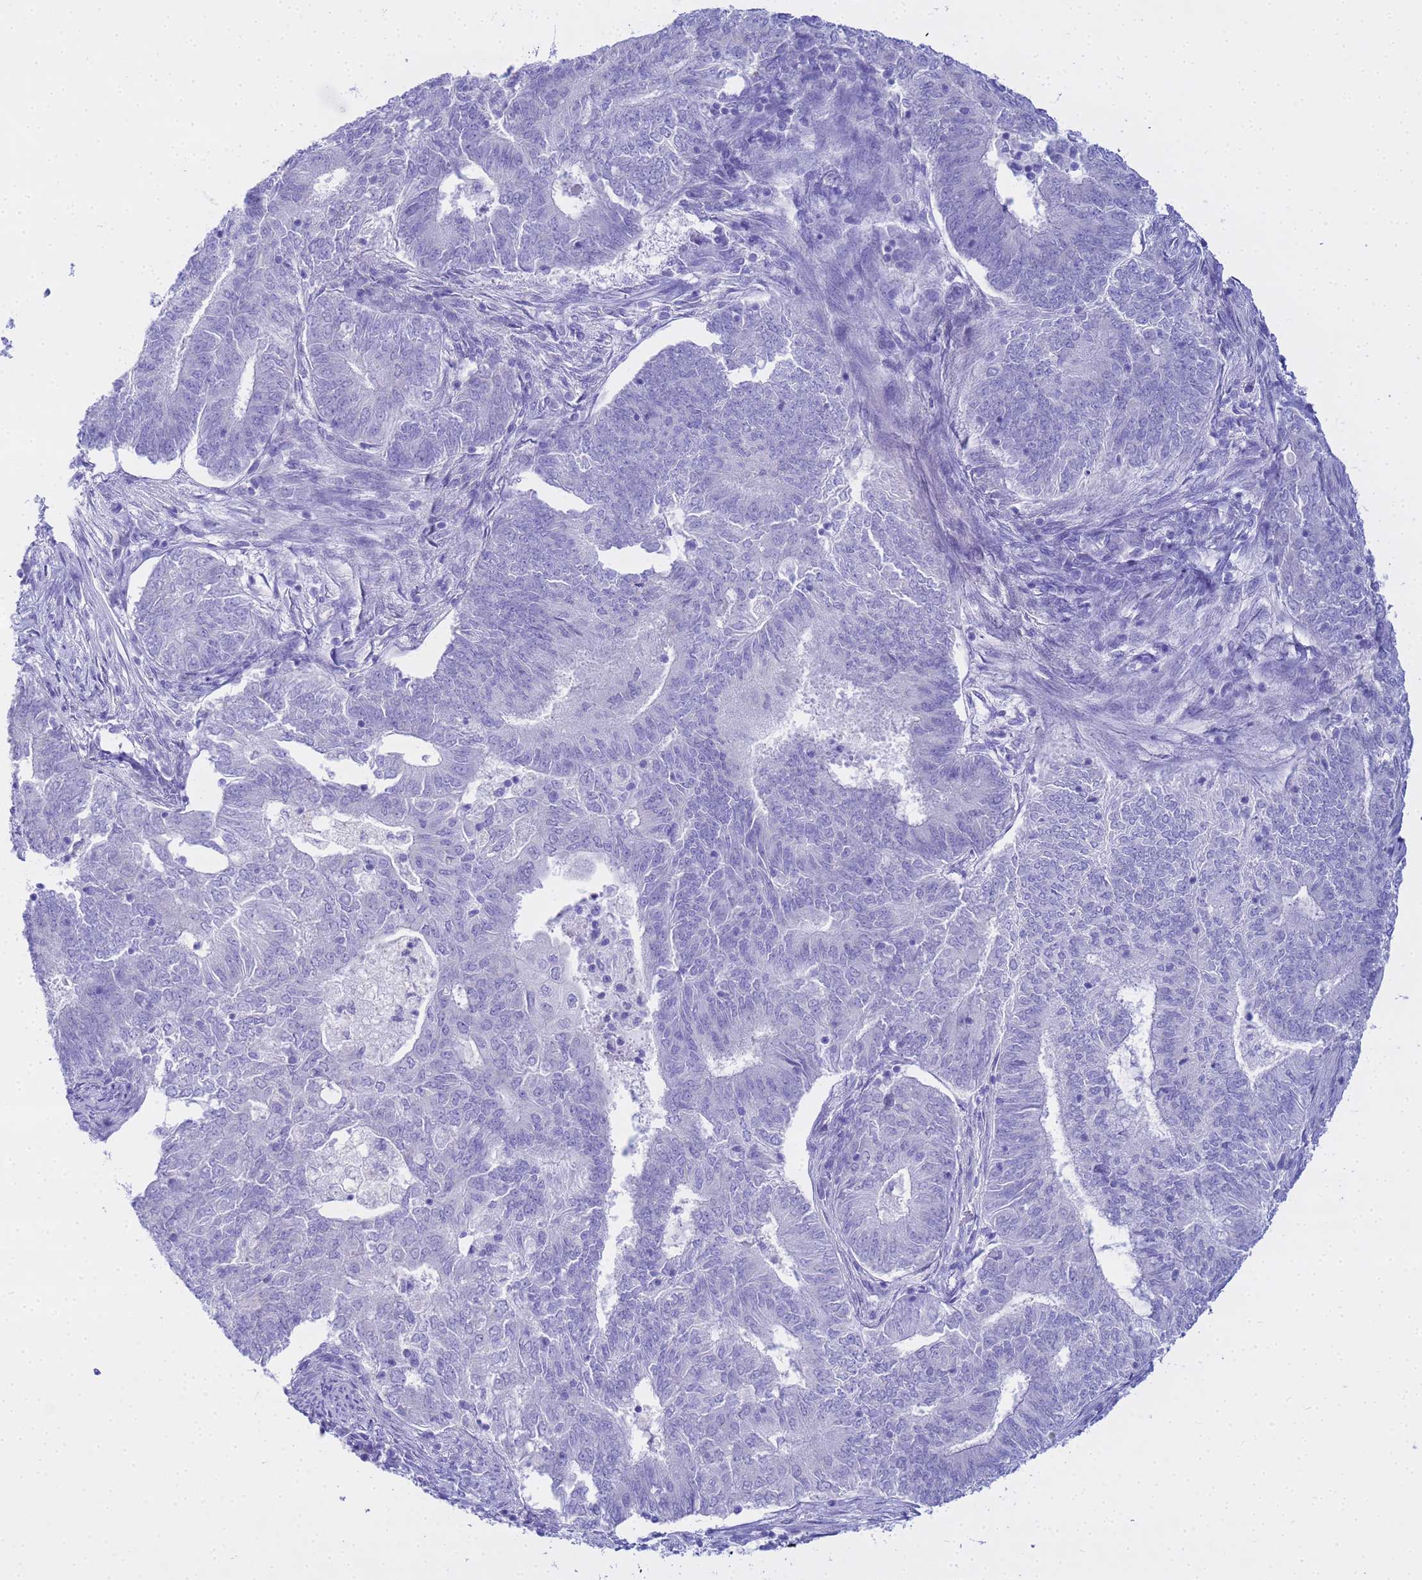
{"staining": {"intensity": "negative", "quantity": "none", "location": "none"}, "tissue": "endometrial cancer", "cell_type": "Tumor cells", "image_type": "cancer", "snomed": [{"axis": "morphology", "description": "Adenocarcinoma, NOS"}, {"axis": "topography", "description": "Endometrium"}], "caption": "Endometrial cancer was stained to show a protein in brown. There is no significant staining in tumor cells. (Stains: DAB (3,3'-diaminobenzidine) IHC with hematoxylin counter stain, Microscopy: brightfield microscopy at high magnification).", "gene": "AQP12A", "patient": {"sex": "female", "age": 62}}